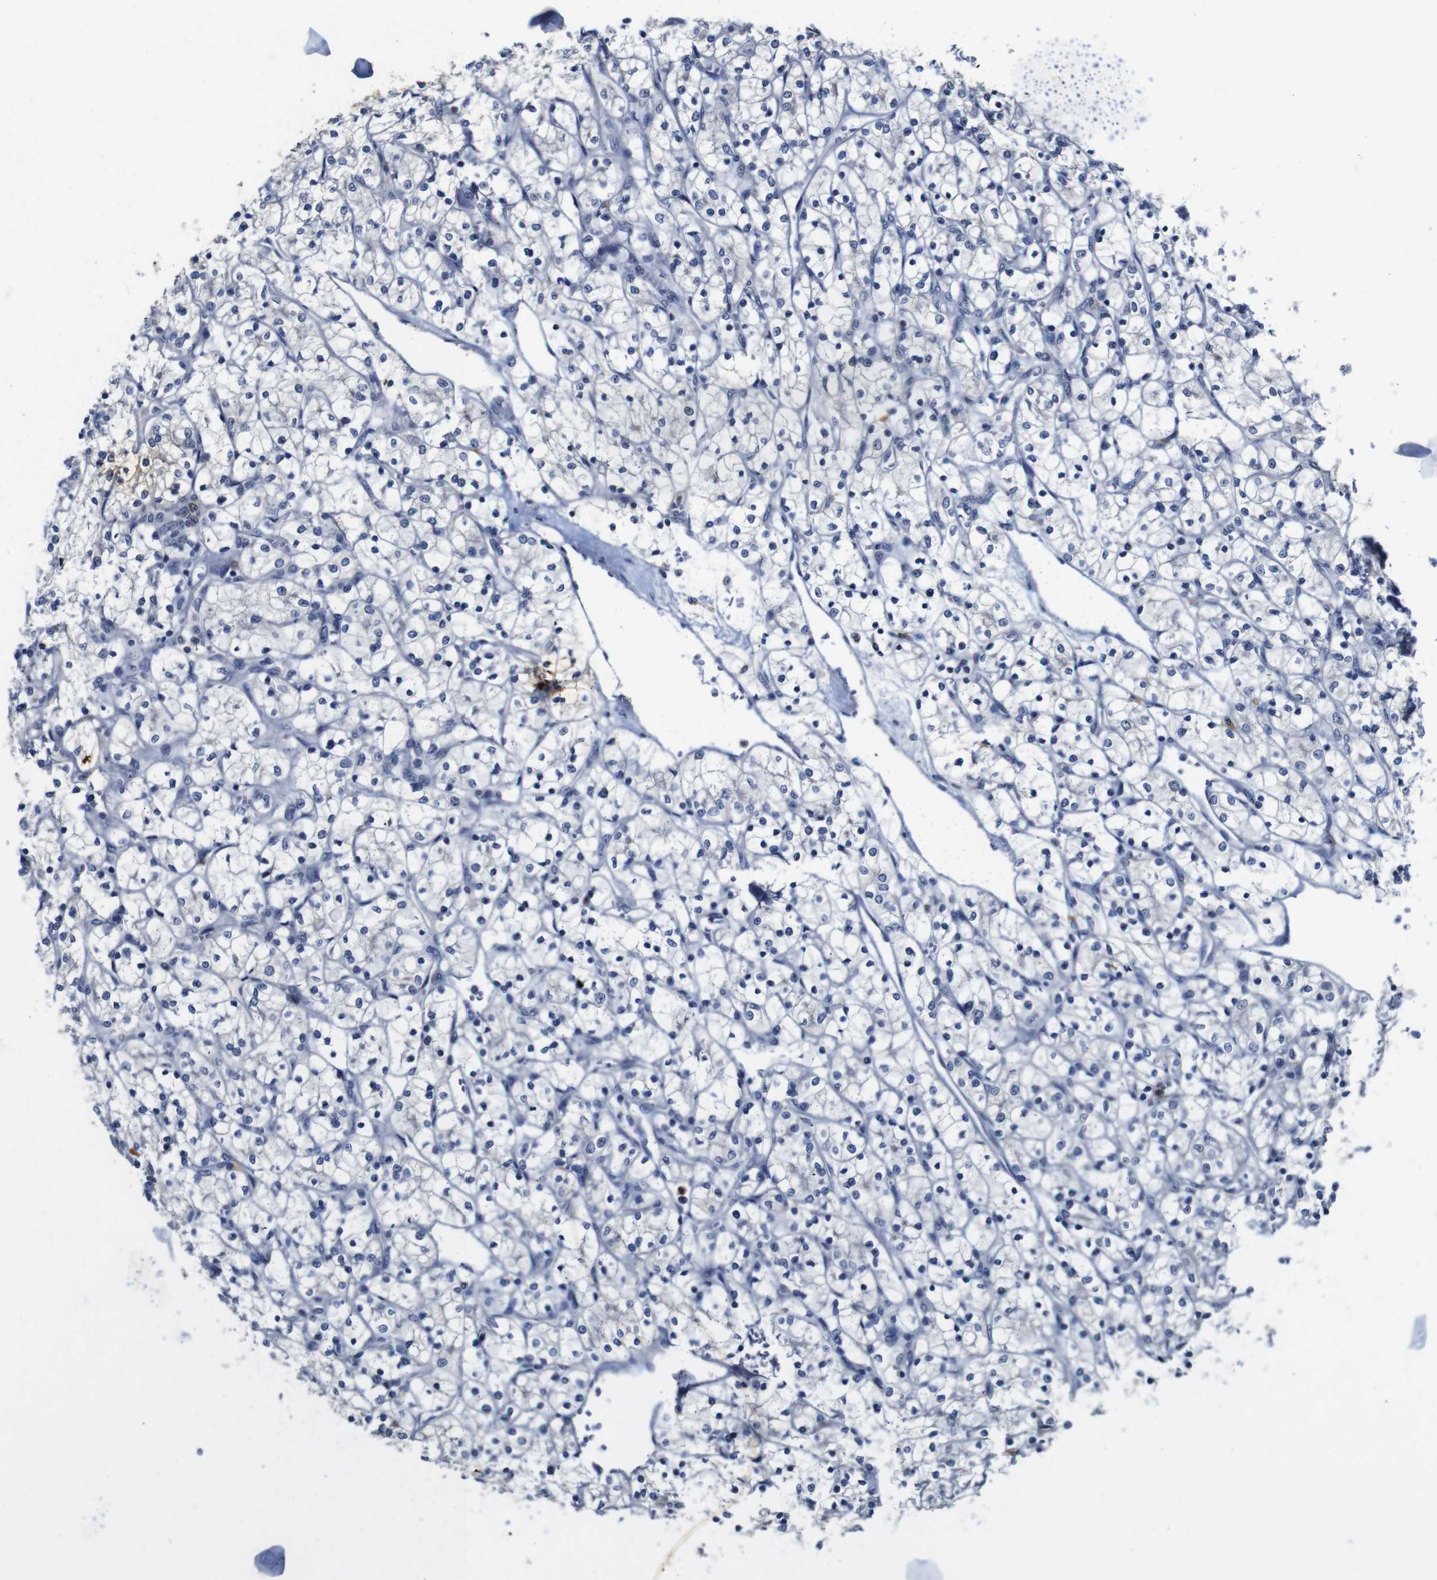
{"staining": {"intensity": "negative", "quantity": "none", "location": "none"}, "tissue": "renal cancer", "cell_type": "Tumor cells", "image_type": "cancer", "snomed": [{"axis": "morphology", "description": "Adenocarcinoma, NOS"}, {"axis": "topography", "description": "Kidney"}], "caption": "The image exhibits no staining of tumor cells in renal cancer (adenocarcinoma).", "gene": "NTRK3", "patient": {"sex": "female", "age": 69}}